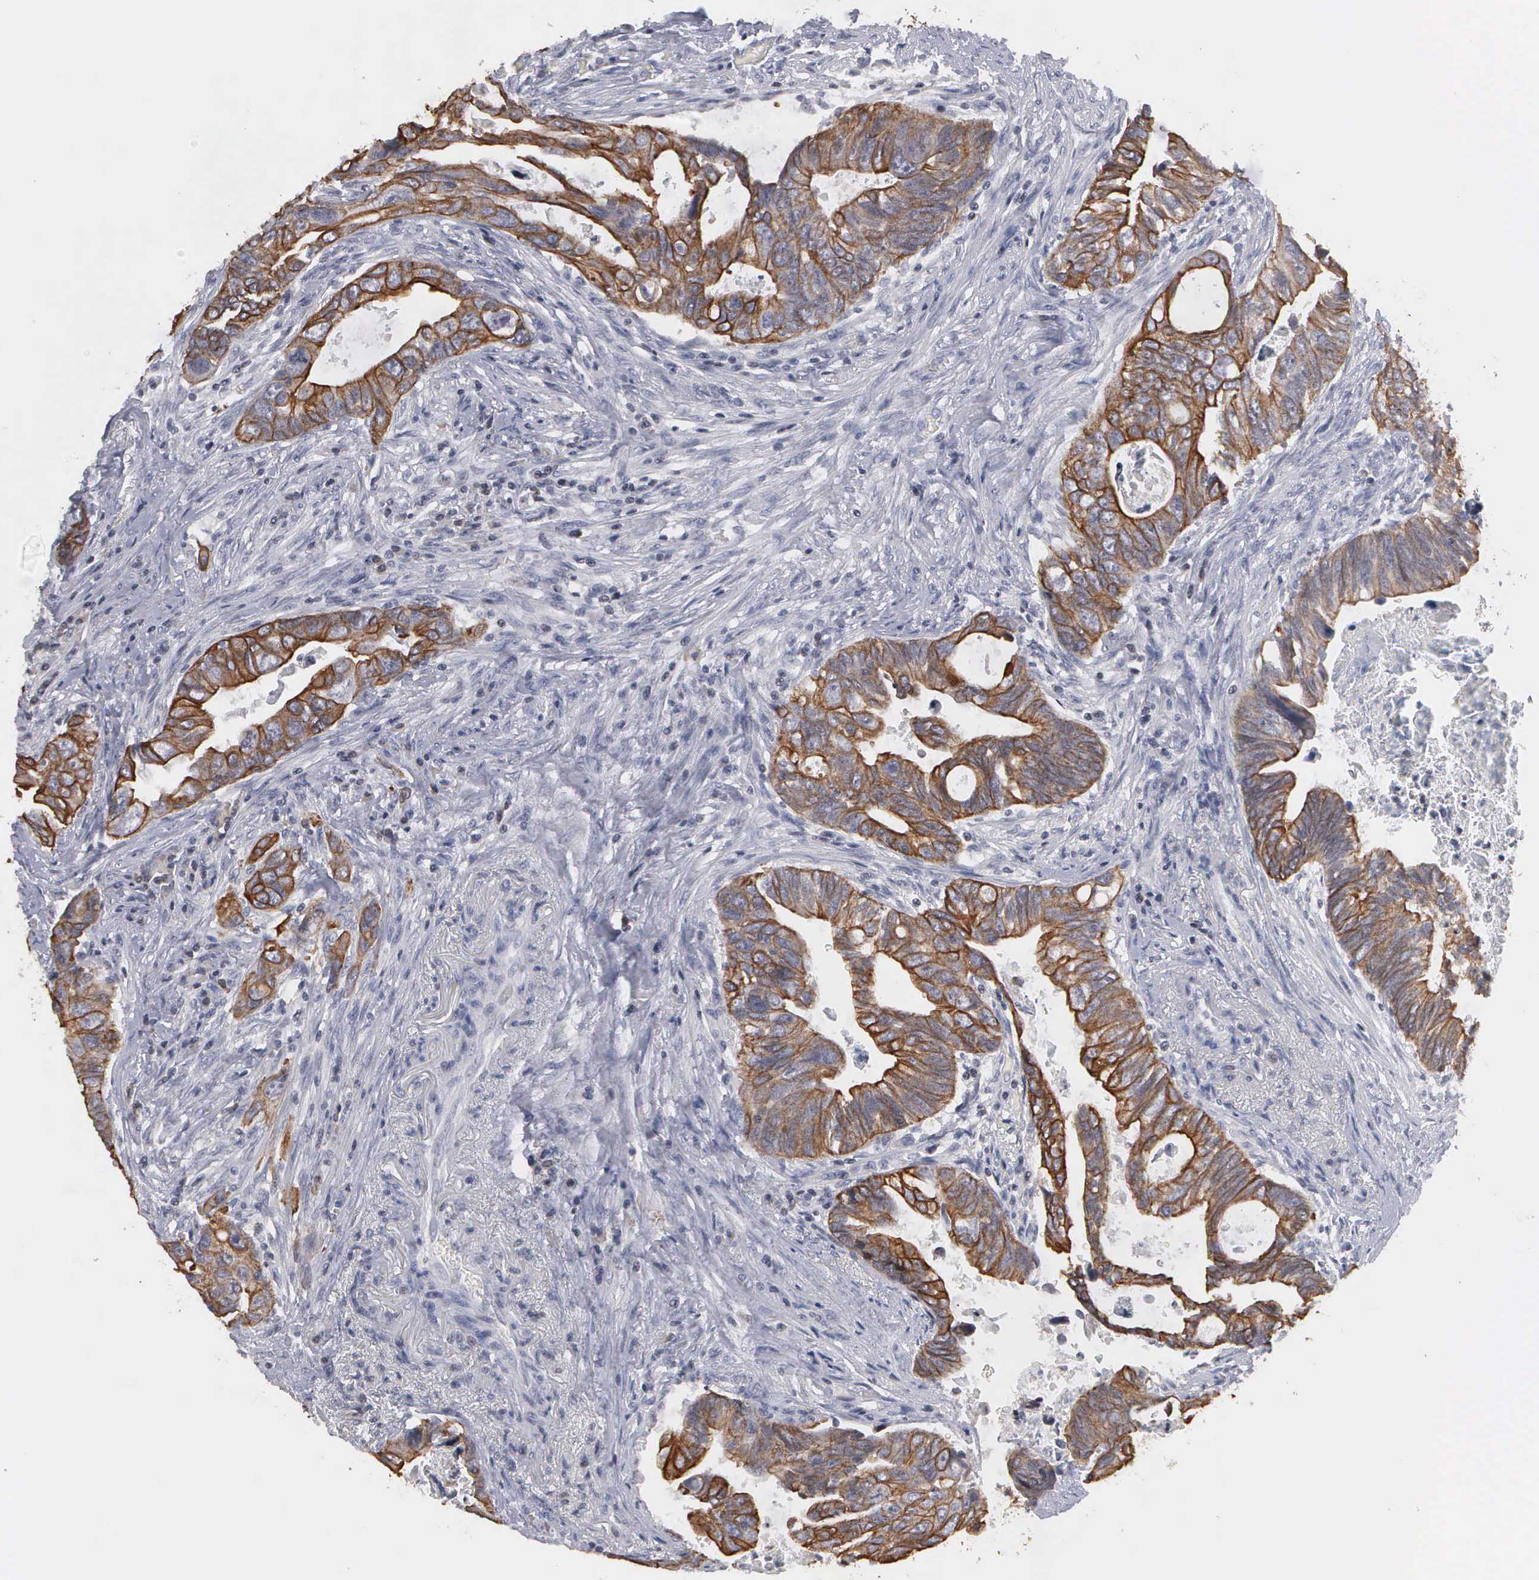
{"staining": {"intensity": "moderate", "quantity": "25%-75%", "location": "cytoplasmic/membranous"}, "tissue": "colorectal cancer", "cell_type": "Tumor cells", "image_type": "cancer", "snomed": [{"axis": "morphology", "description": "Adenocarcinoma, NOS"}, {"axis": "topography", "description": "Rectum"}], "caption": "Colorectal adenocarcinoma stained with DAB (3,3'-diaminobenzidine) immunohistochemistry reveals medium levels of moderate cytoplasmic/membranous staining in approximately 25%-75% of tumor cells.", "gene": "WDR89", "patient": {"sex": "female", "age": 57}}